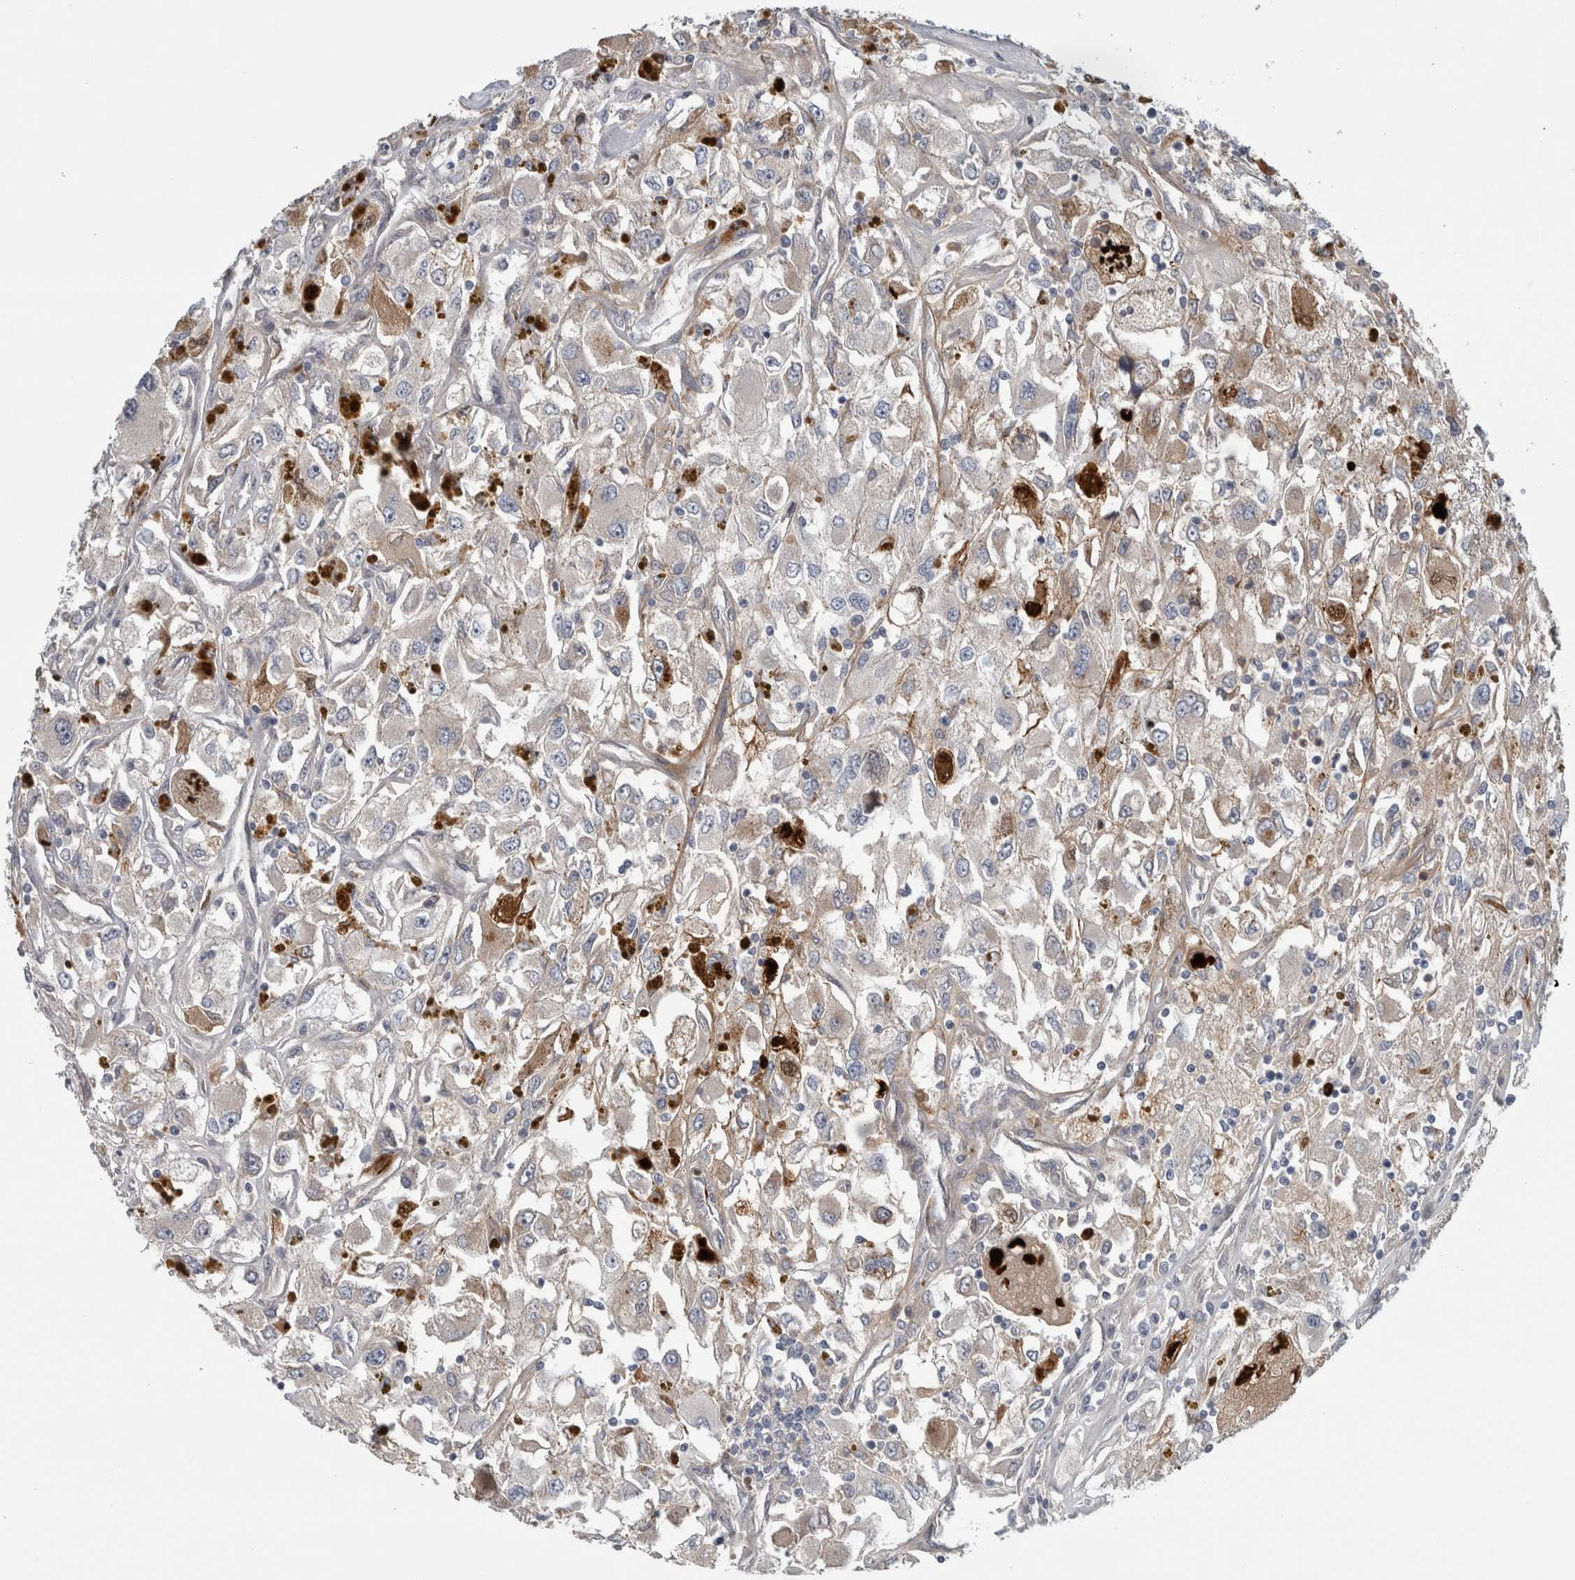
{"staining": {"intensity": "negative", "quantity": "none", "location": "none"}, "tissue": "renal cancer", "cell_type": "Tumor cells", "image_type": "cancer", "snomed": [{"axis": "morphology", "description": "Adenocarcinoma, NOS"}, {"axis": "topography", "description": "Kidney"}], "caption": "Renal adenocarcinoma stained for a protein using immunohistochemistry (IHC) displays no positivity tumor cells.", "gene": "ATXN2", "patient": {"sex": "female", "age": 52}}